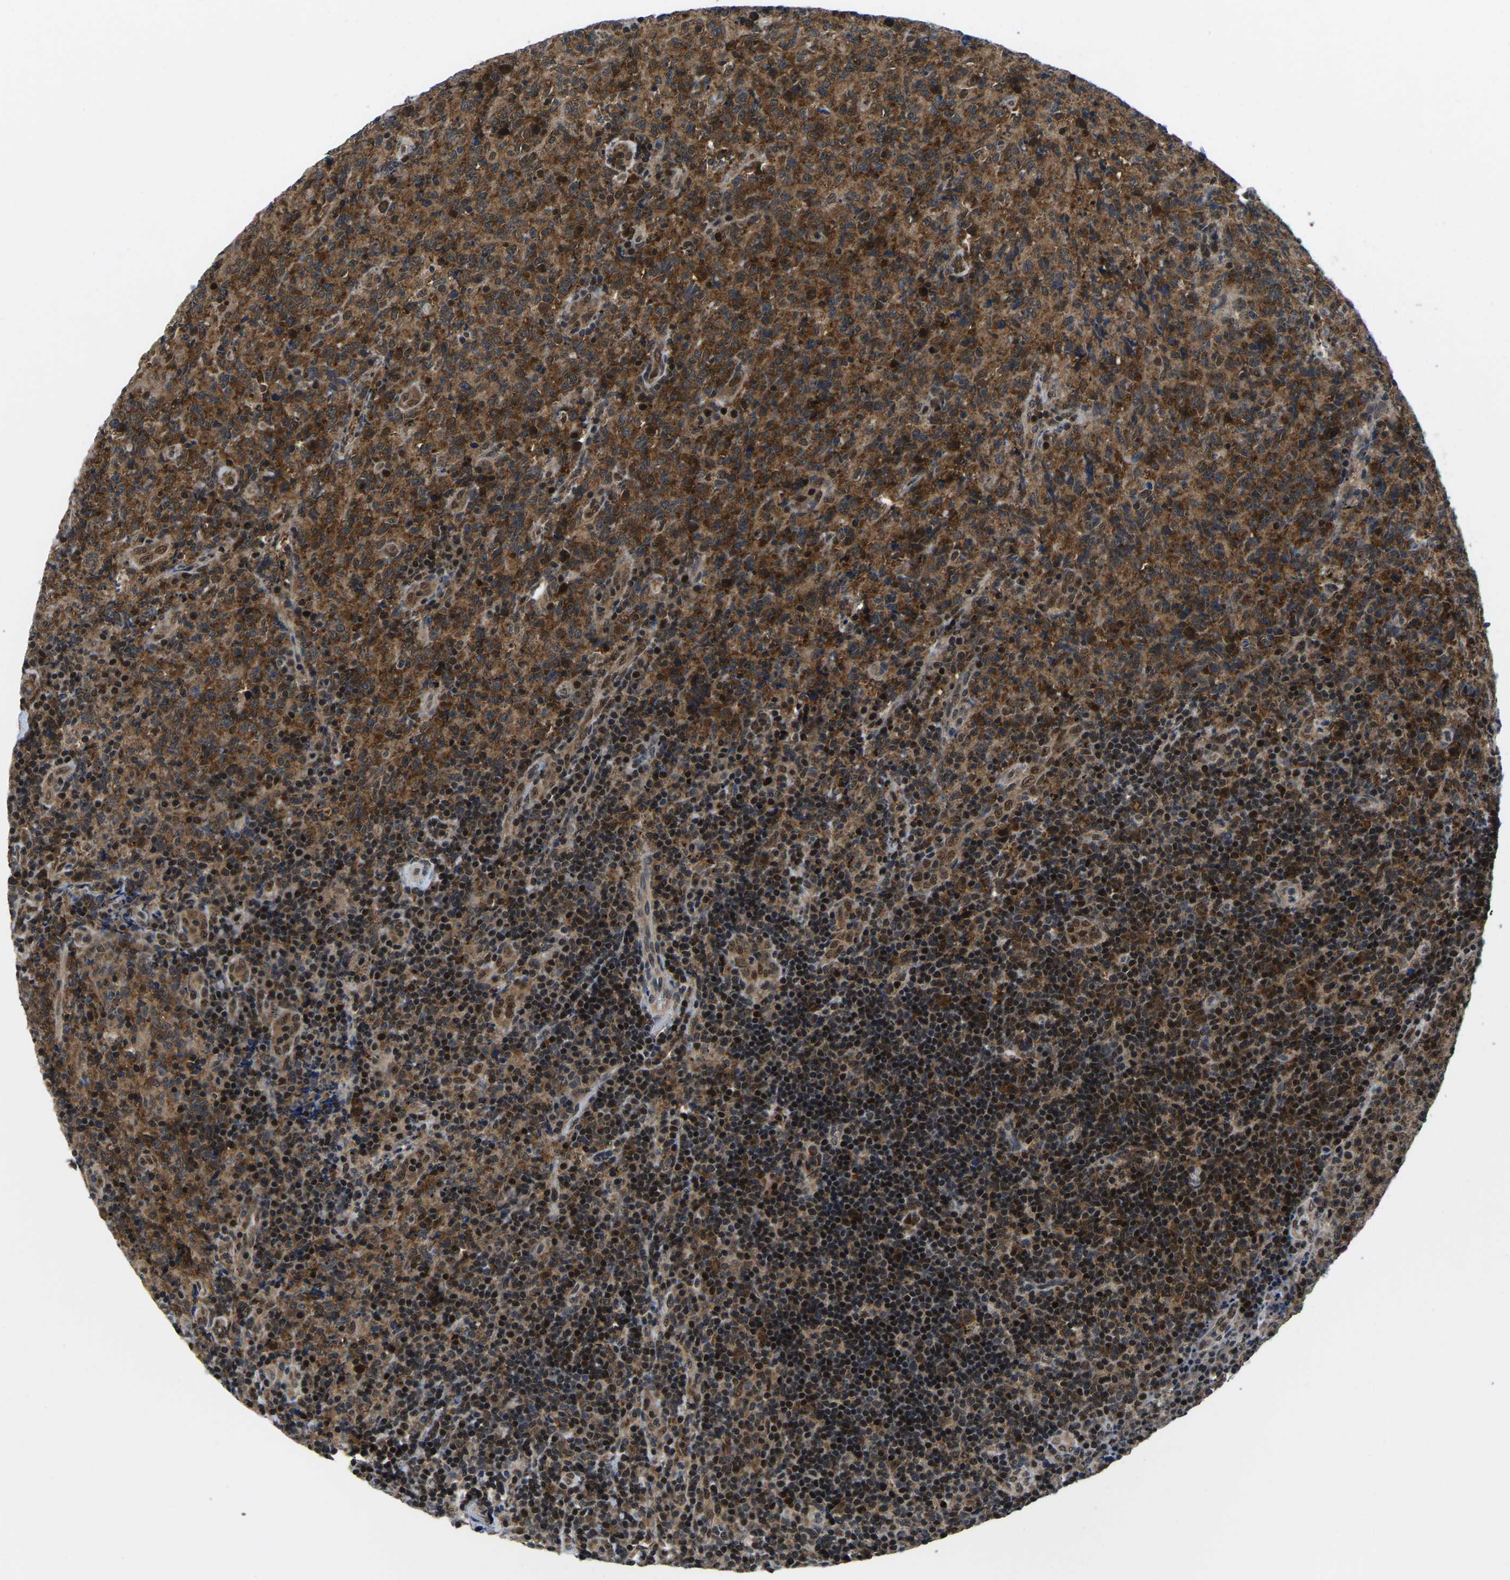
{"staining": {"intensity": "moderate", "quantity": ">75%", "location": "cytoplasmic/membranous,nuclear"}, "tissue": "lymphoma", "cell_type": "Tumor cells", "image_type": "cancer", "snomed": [{"axis": "morphology", "description": "Malignant lymphoma, non-Hodgkin's type, High grade"}, {"axis": "topography", "description": "Tonsil"}], "caption": "Immunohistochemical staining of human lymphoma exhibits medium levels of moderate cytoplasmic/membranous and nuclear protein staining in approximately >75% of tumor cells. (Brightfield microscopy of DAB IHC at high magnification).", "gene": "DFFA", "patient": {"sex": "female", "age": 36}}